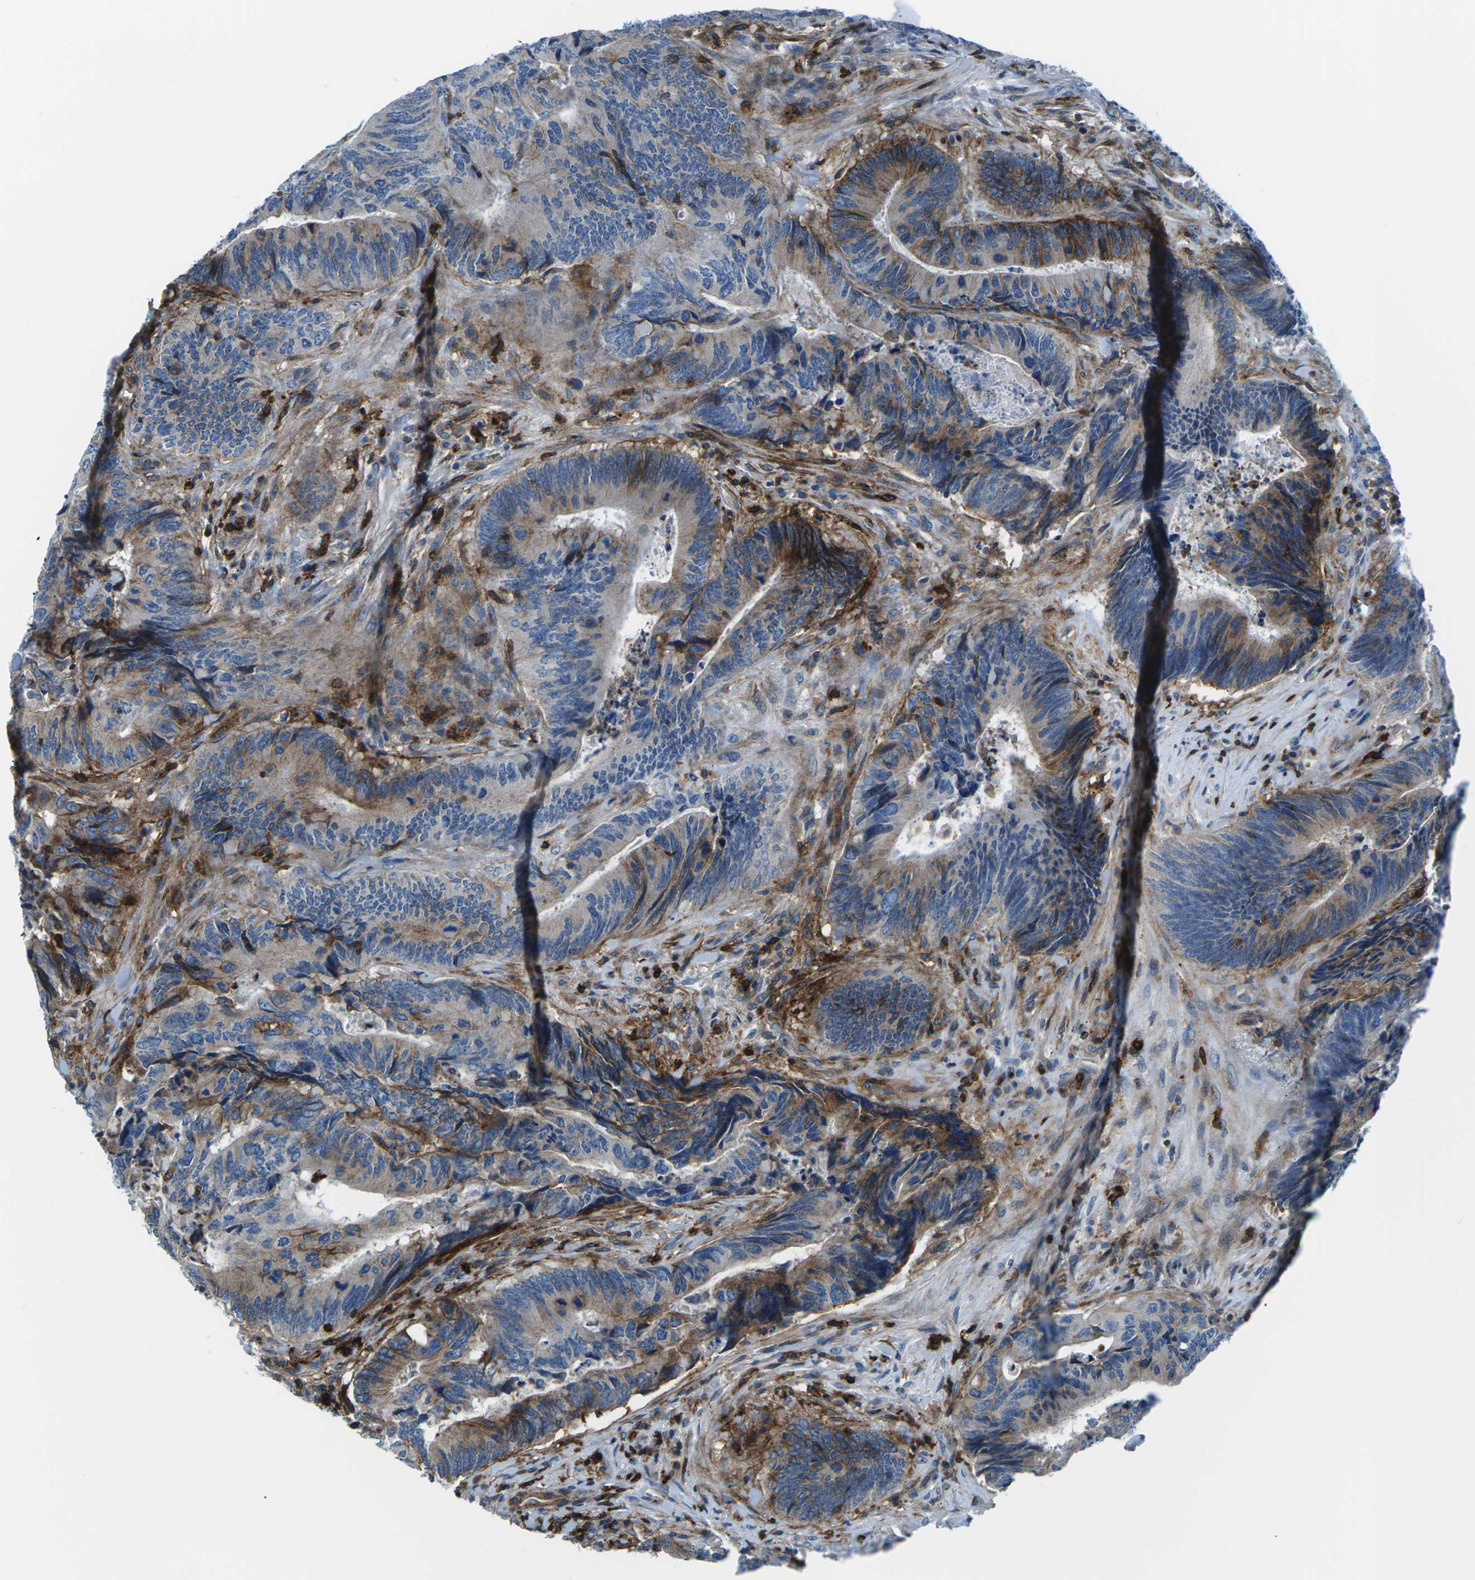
{"staining": {"intensity": "weak", "quantity": ">75%", "location": "cytoplasmic/membranous"}, "tissue": "colorectal cancer", "cell_type": "Tumor cells", "image_type": "cancer", "snomed": [{"axis": "morphology", "description": "Normal tissue, NOS"}, {"axis": "morphology", "description": "Adenocarcinoma, NOS"}, {"axis": "topography", "description": "Colon"}], "caption": "Colorectal adenocarcinoma stained with a brown dye displays weak cytoplasmic/membranous positive positivity in approximately >75% of tumor cells.", "gene": "SOCS4", "patient": {"sex": "male", "age": 56}}